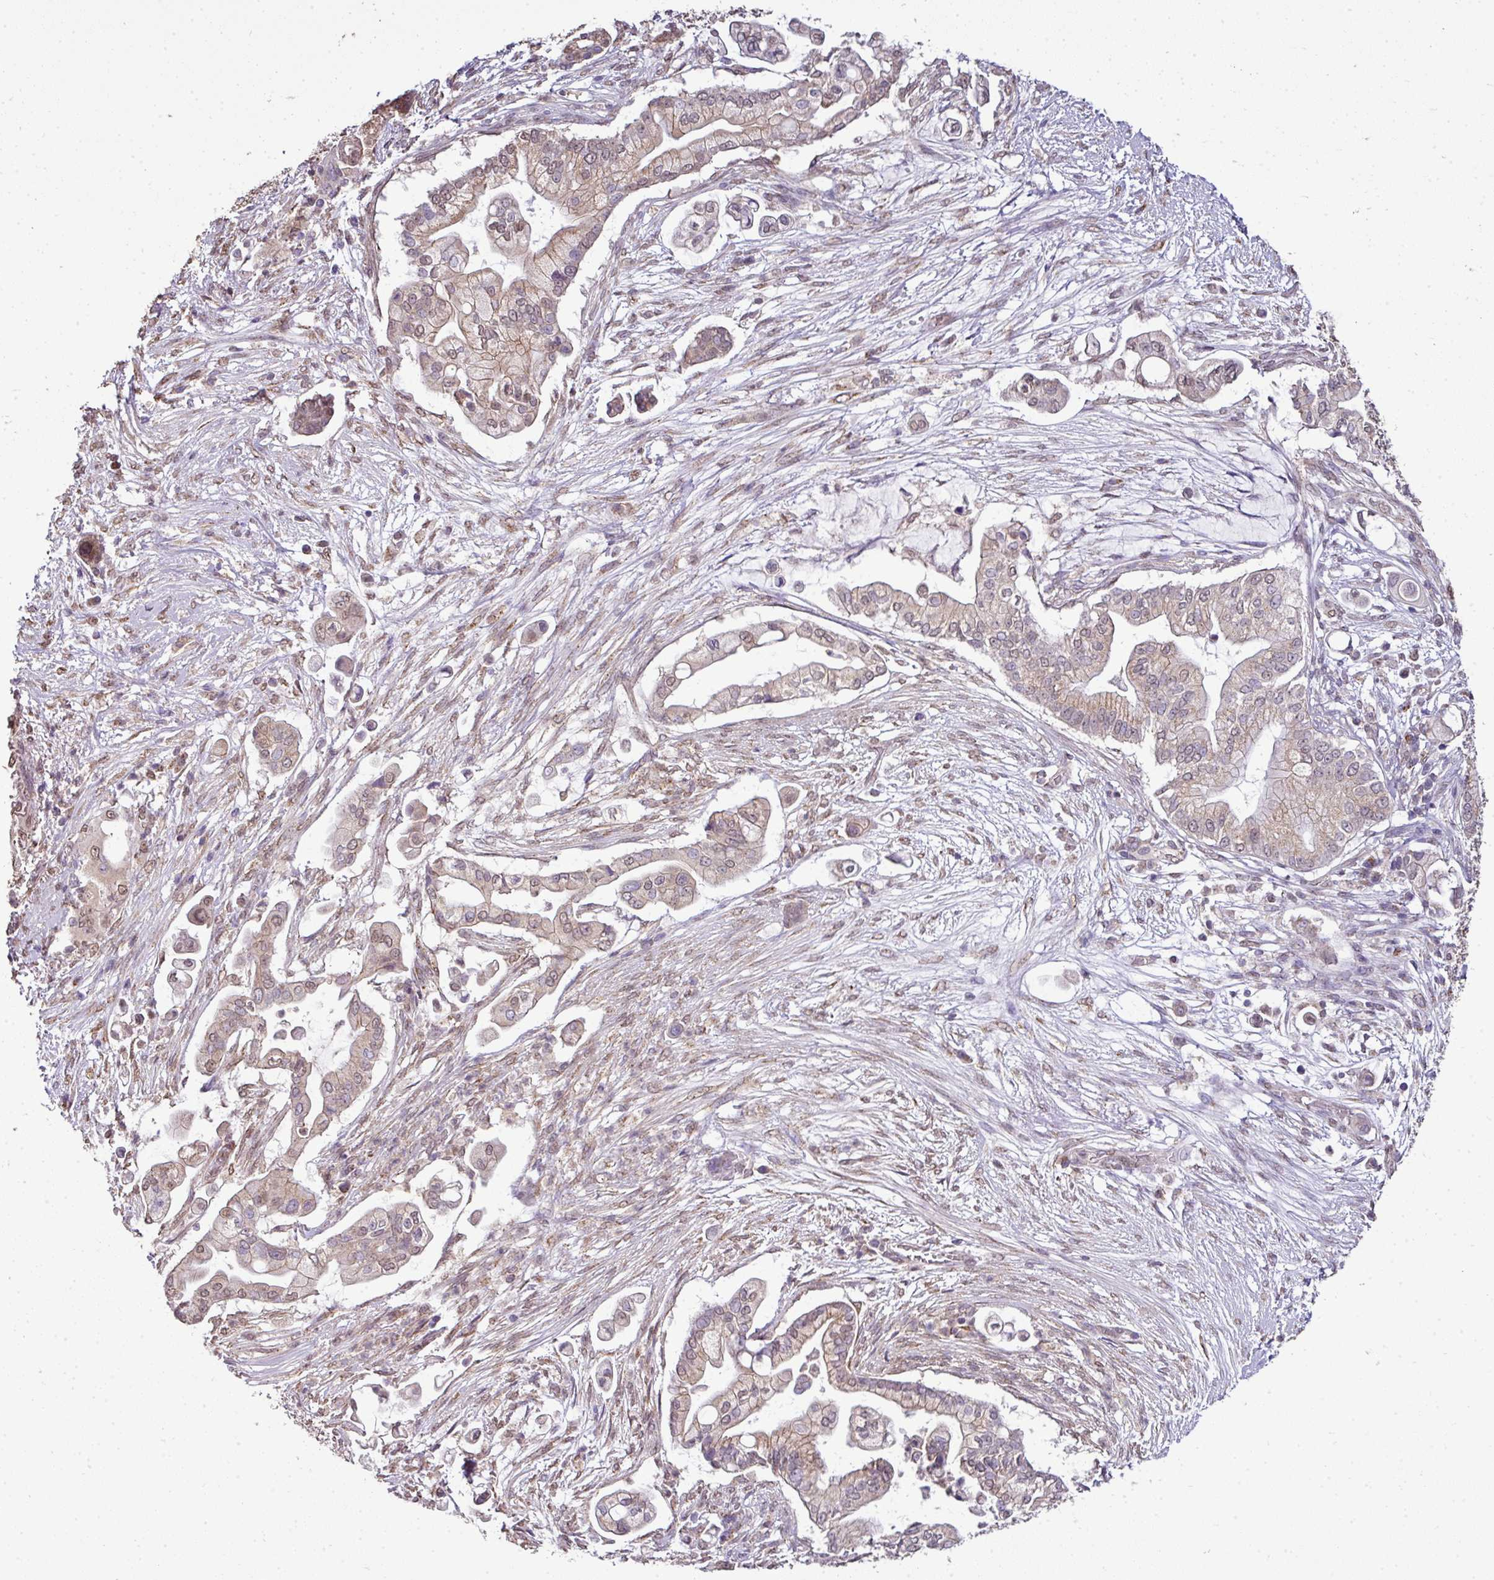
{"staining": {"intensity": "weak", "quantity": ">75%", "location": "cytoplasmic/membranous,nuclear"}, "tissue": "pancreatic cancer", "cell_type": "Tumor cells", "image_type": "cancer", "snomed": [{"axis": "morphology", "description": "Adenocarcinoma, NOS"}, {"axis": "topography", "description": "Pancreas"}], "caption": "DAB immunohistochemical staining of adenocarcinoma (pancreatic) demonstrates weak cytoplasmic/membranous and nuclear protein staining in approximately >75% of tumor cells.", "gene": "JPH2", "patient": {"sex": "female", "age": 69}}